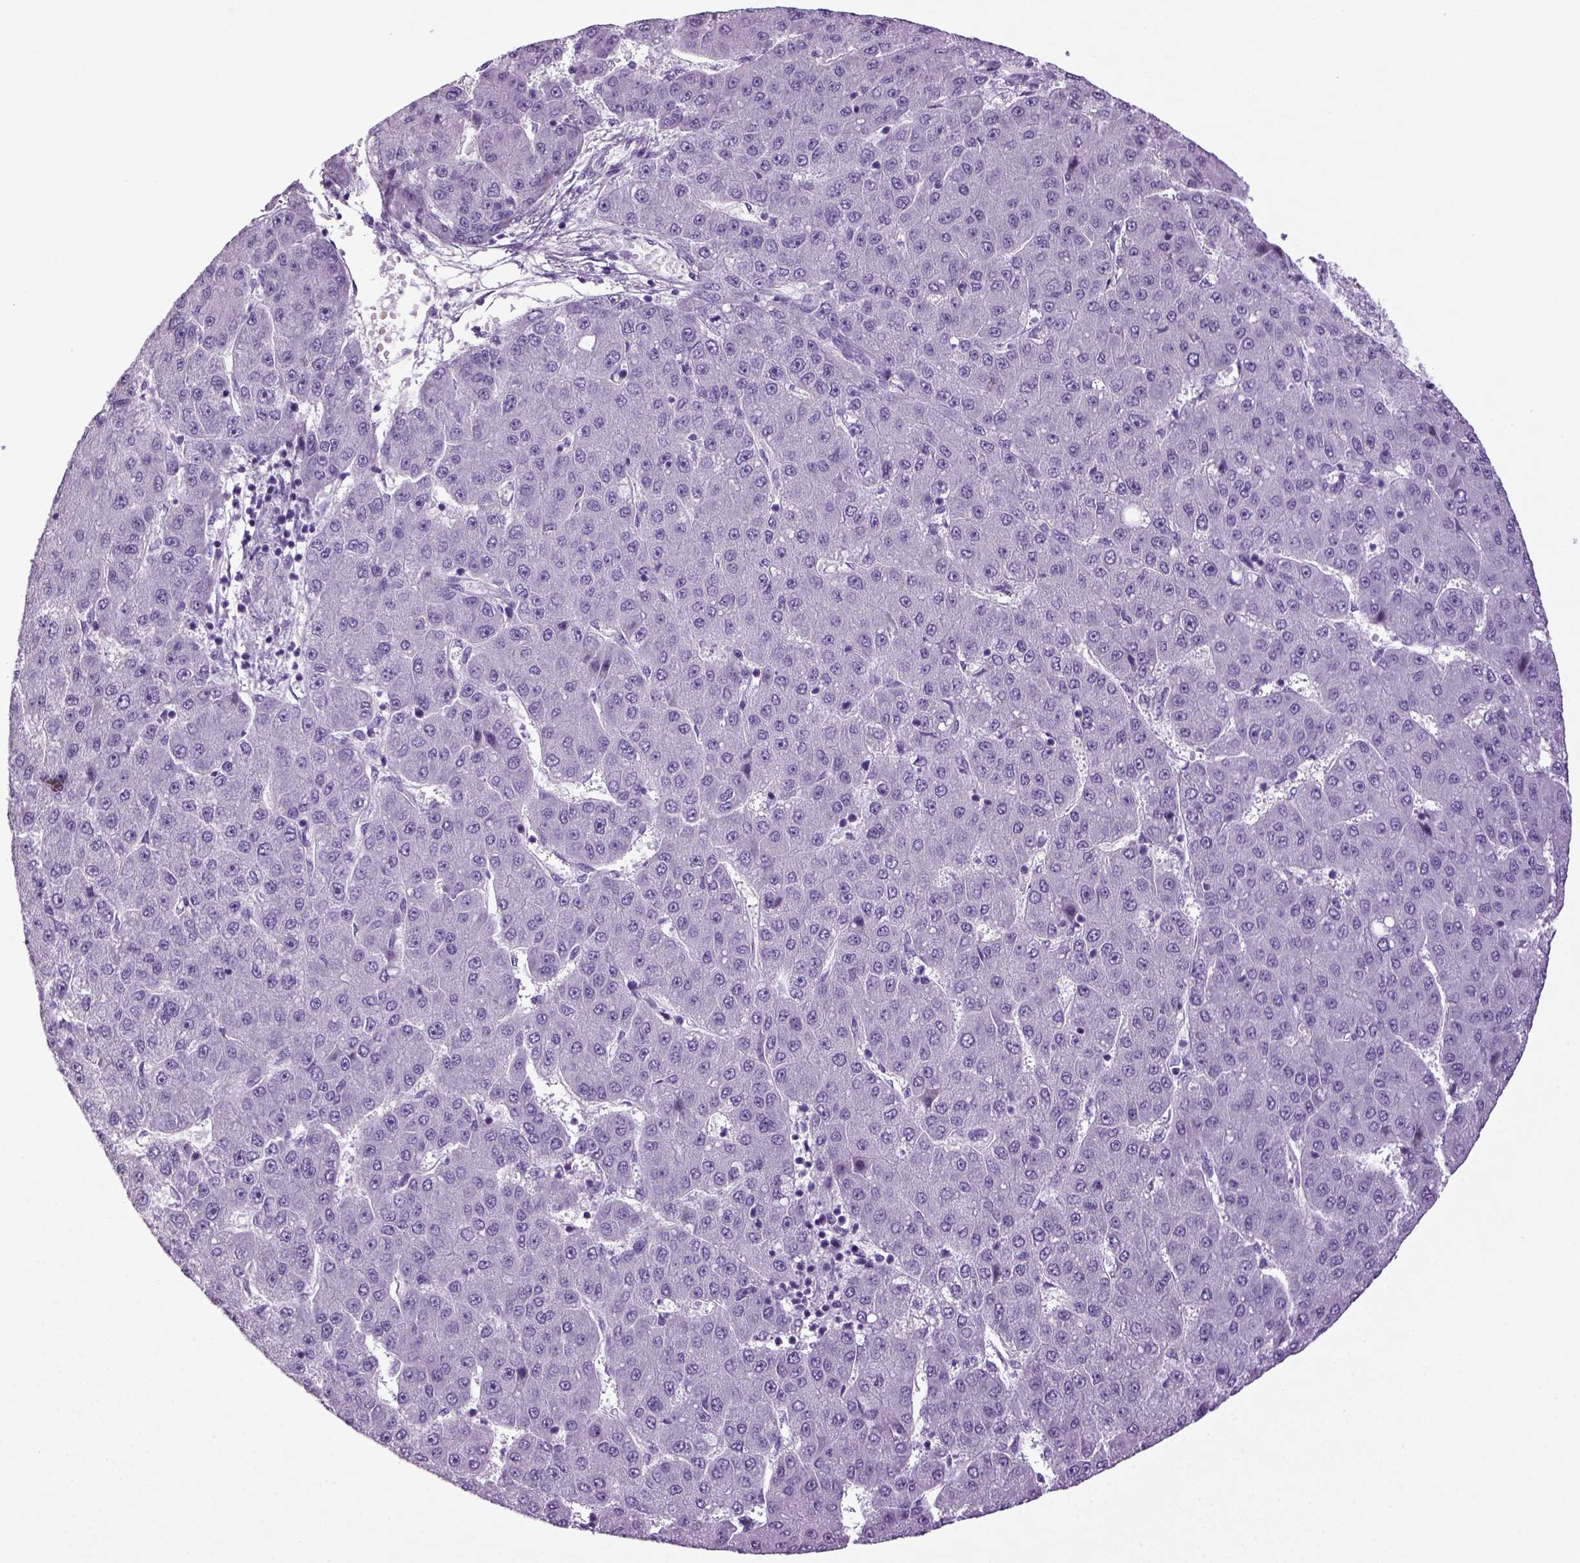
{"staining": {"intensity": "negative", "quantity": "none", "location": "none"}, "tissue": "liver cancer", "cell_type": "Tumor cells", "image_type": "cancer", "snomed": [{"axis": "morphology", "description": "Carcinoma, Hepatocellular, NOS"}, {"axis": "topography", "description": "Liver"}], "caption": "Tumor cells are negative for brown protein staining in liver cancer.", "gene": "HMCN2", "patient": {"sex": "male", "age": 67}}